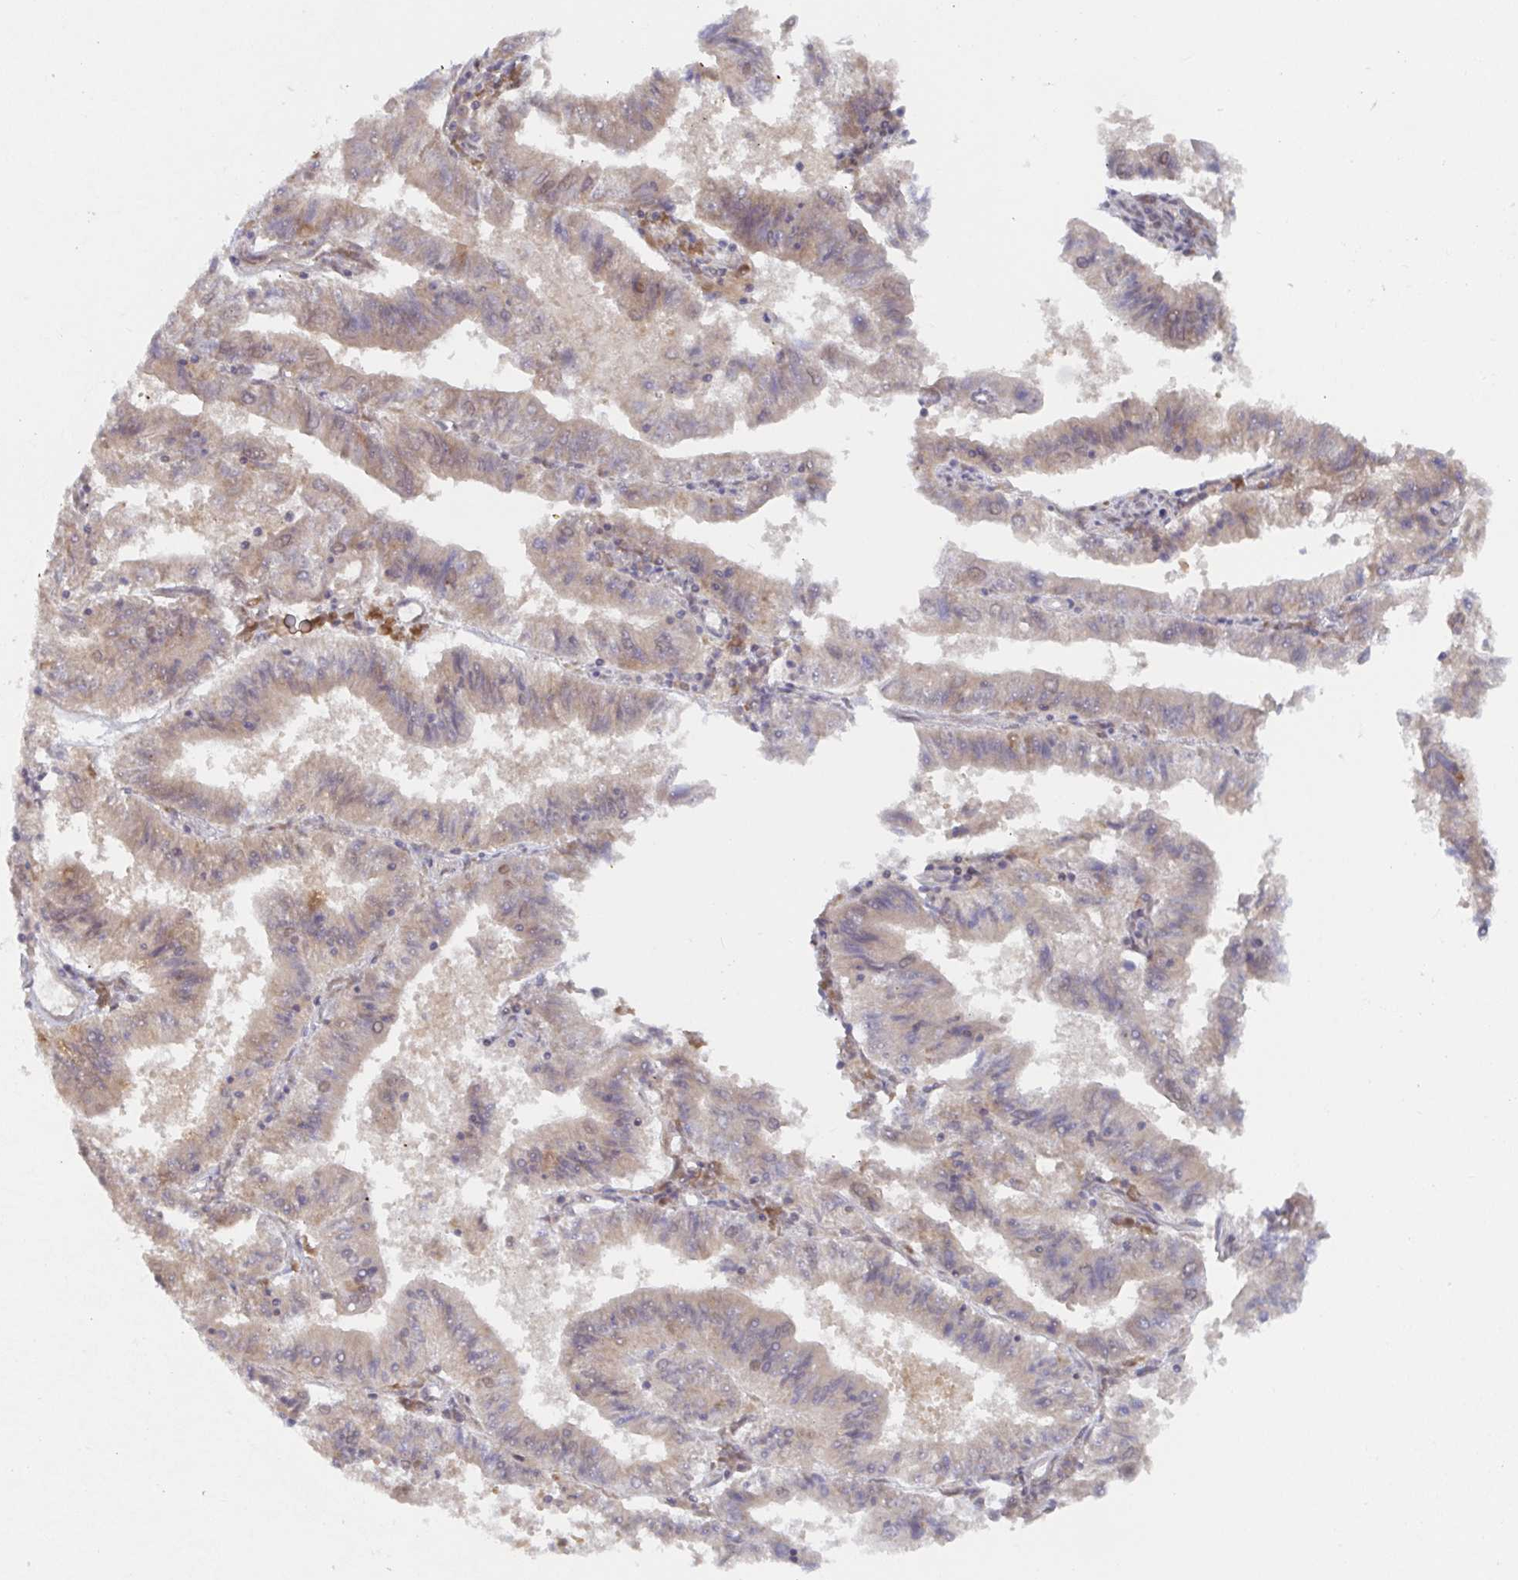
{"staining": {"intensity": "weak", "quantity": "<25%", "location": "cytoplasmic/membranous"}, "tissue": "endometrial cancer", "cell_type": "Tumor cells", "image_type": "cancer", "snomed": [{"axis": "morphology", "description": "Adenocarcinoma, NOS"}, {"axis": "topography", "description": "Endometrium"}], "caption": "Tumor cells show no significant protein positivity in endometrial adenocarcinoma.", "gene": "ALG1", "patient": {"sex": "female", "age": 82}}